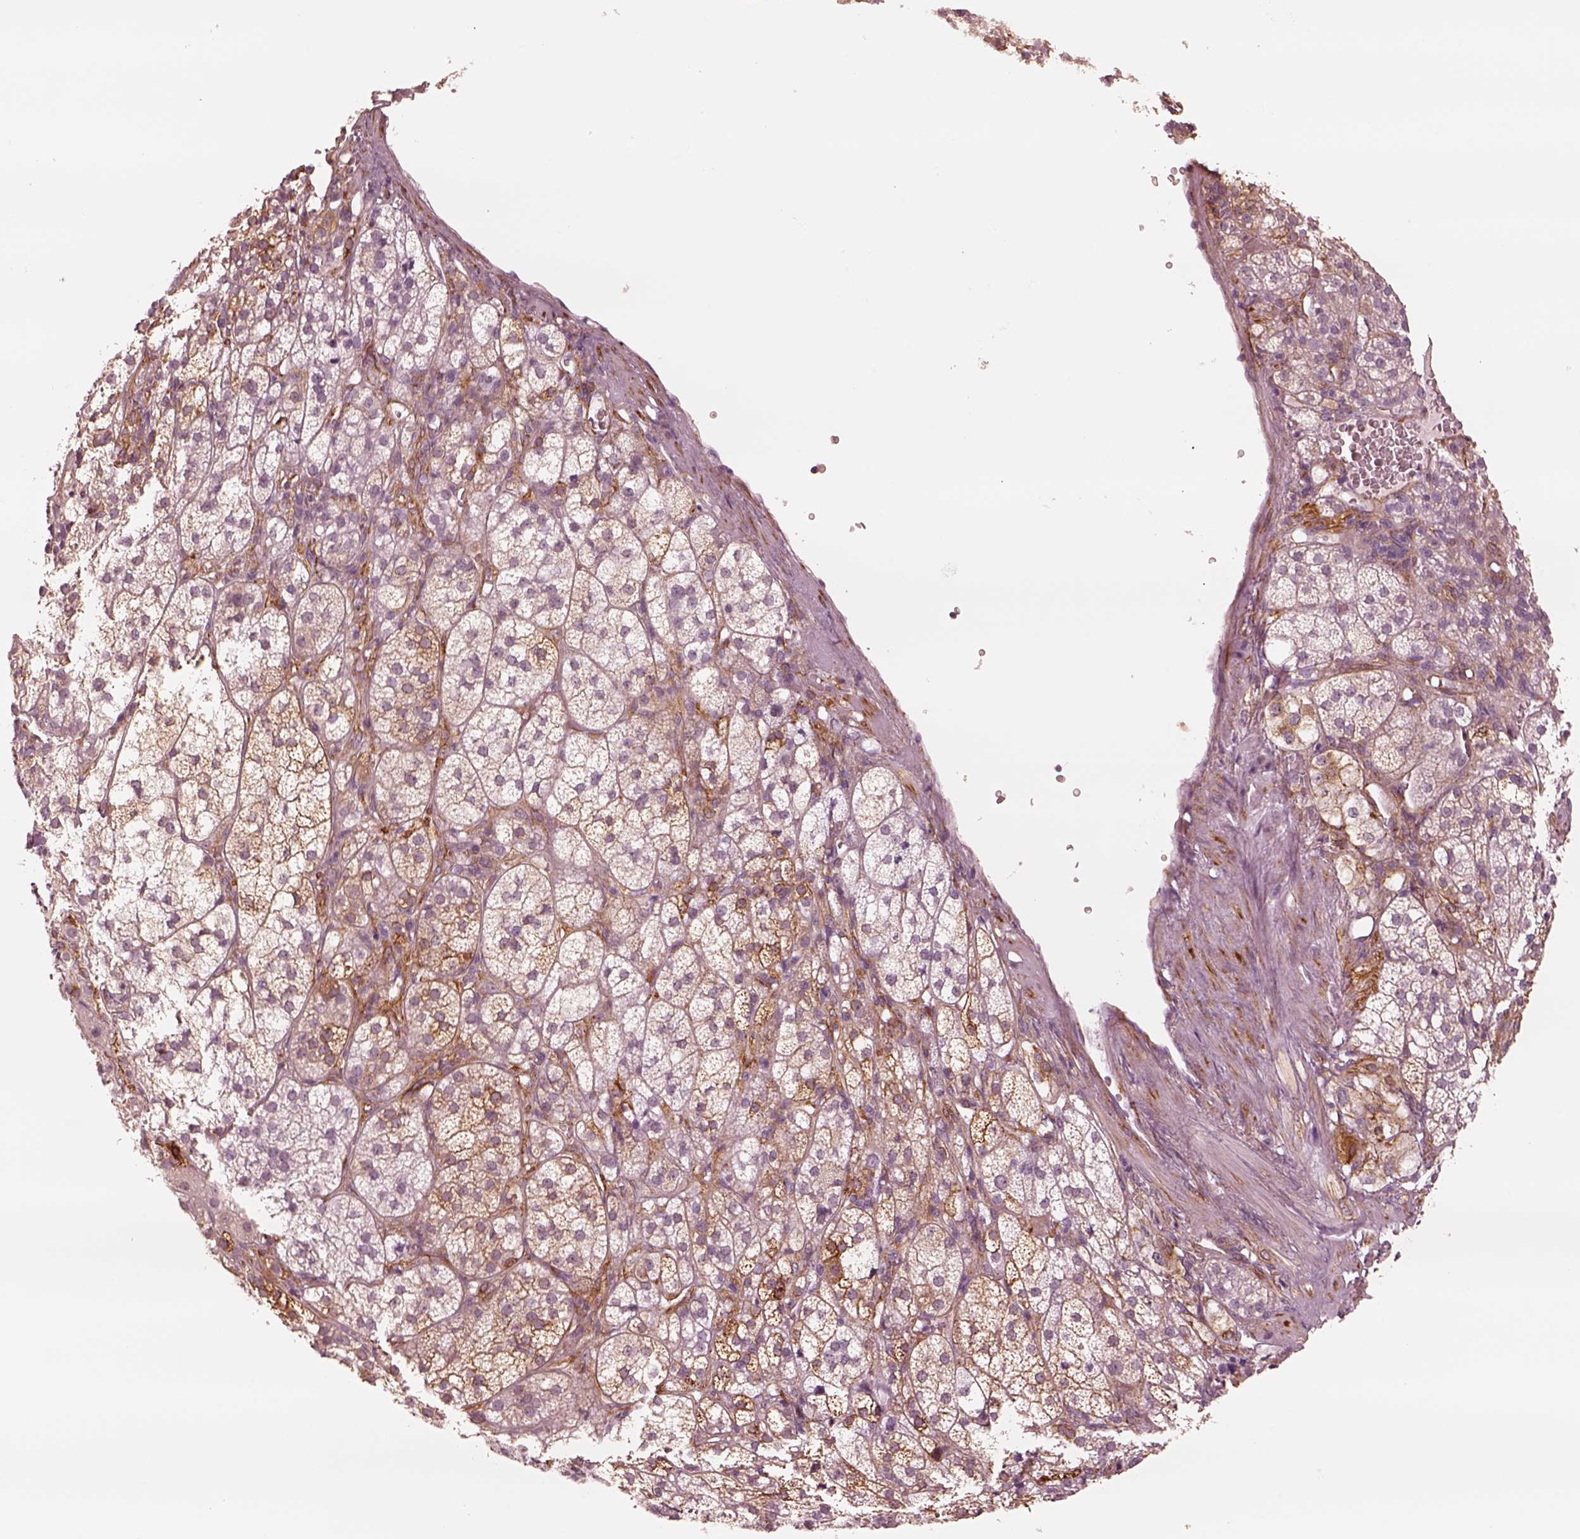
{"staining": {"intensity": "moderate", "quantity": "<25%", "location": "cytoplasmic/membranous"}, "tissue": "adrenal gland", "cell_type": "Glandular cells", "image_type": "normal", "snomed": [{"axis": "morphology", "description": "Normal tissue, NOS"}, {"axis": "topography", "description": "Adrenal gland"}], "caption": "Benign adrenal gland reveals moderate cytoplasmic/membranous positivity in approximately <25% of glandular cells, visualized by immunohistochemistry. (brown staining indicates protein expression, while blue staining denotes nuclei).", "gene": "DNAAF9", "patient": {"sex": "female", "age": 60}}